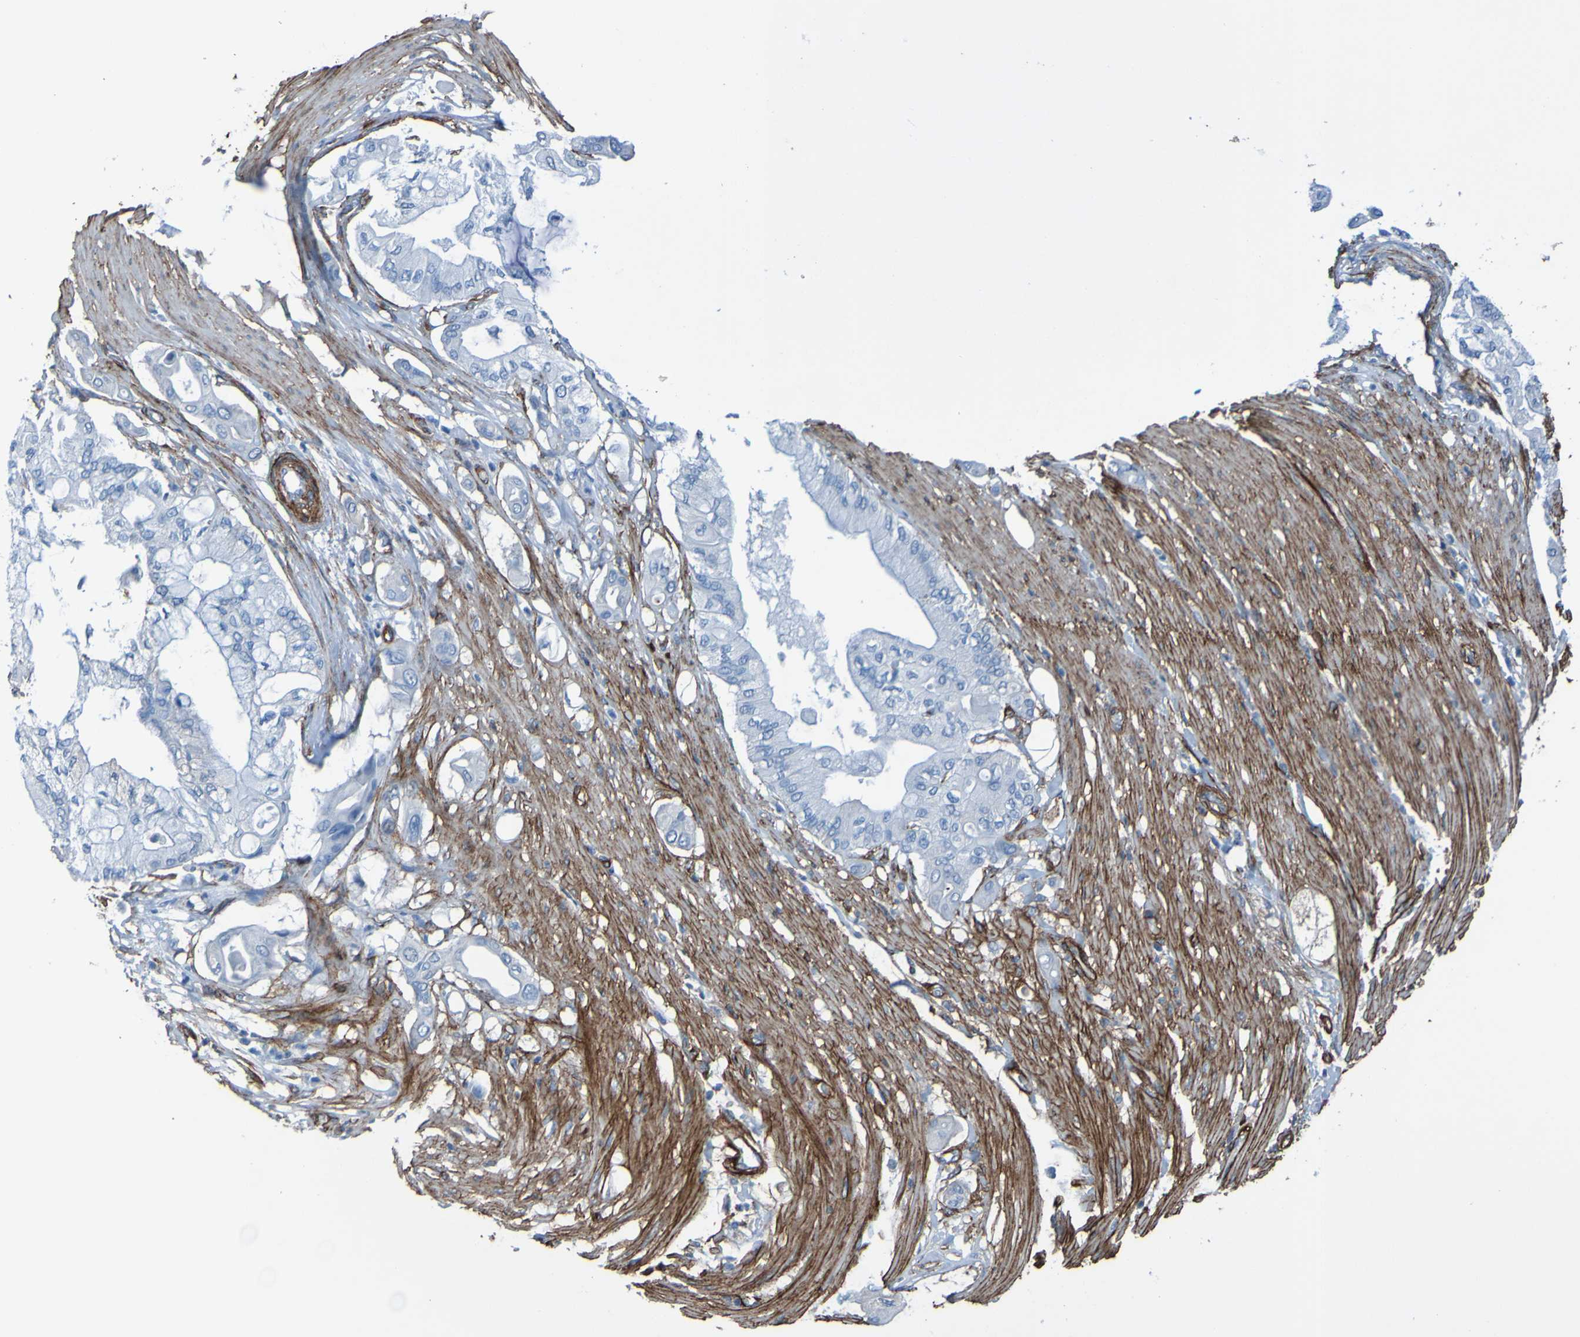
{"staining": {"intensity": "negative", "quantity": "none", "location": "none"}, "tissue": "pancreatic cancer", "cell_type": "Tumor cells", "image_type": "cancer", "snomed": [{"axis": "morphology", "description": "Adenocarcinoma, NOS"}, {"axis": "morphology", "description": "Adenocarcinoma, metastatic, NOS"}, {"axis": "topography", "description": "Lymph node"}, {"axis": "topography", "description": "Pancreas"}, {"axis": "topography", "description": "Duodenum"}], "caption": "This is an IHC micrograph of pancreatic adenocarcinoma. There is no expression in tumor cells.", "gene": "COL4A2", "patient": {"sex": "female", "age": 64}}